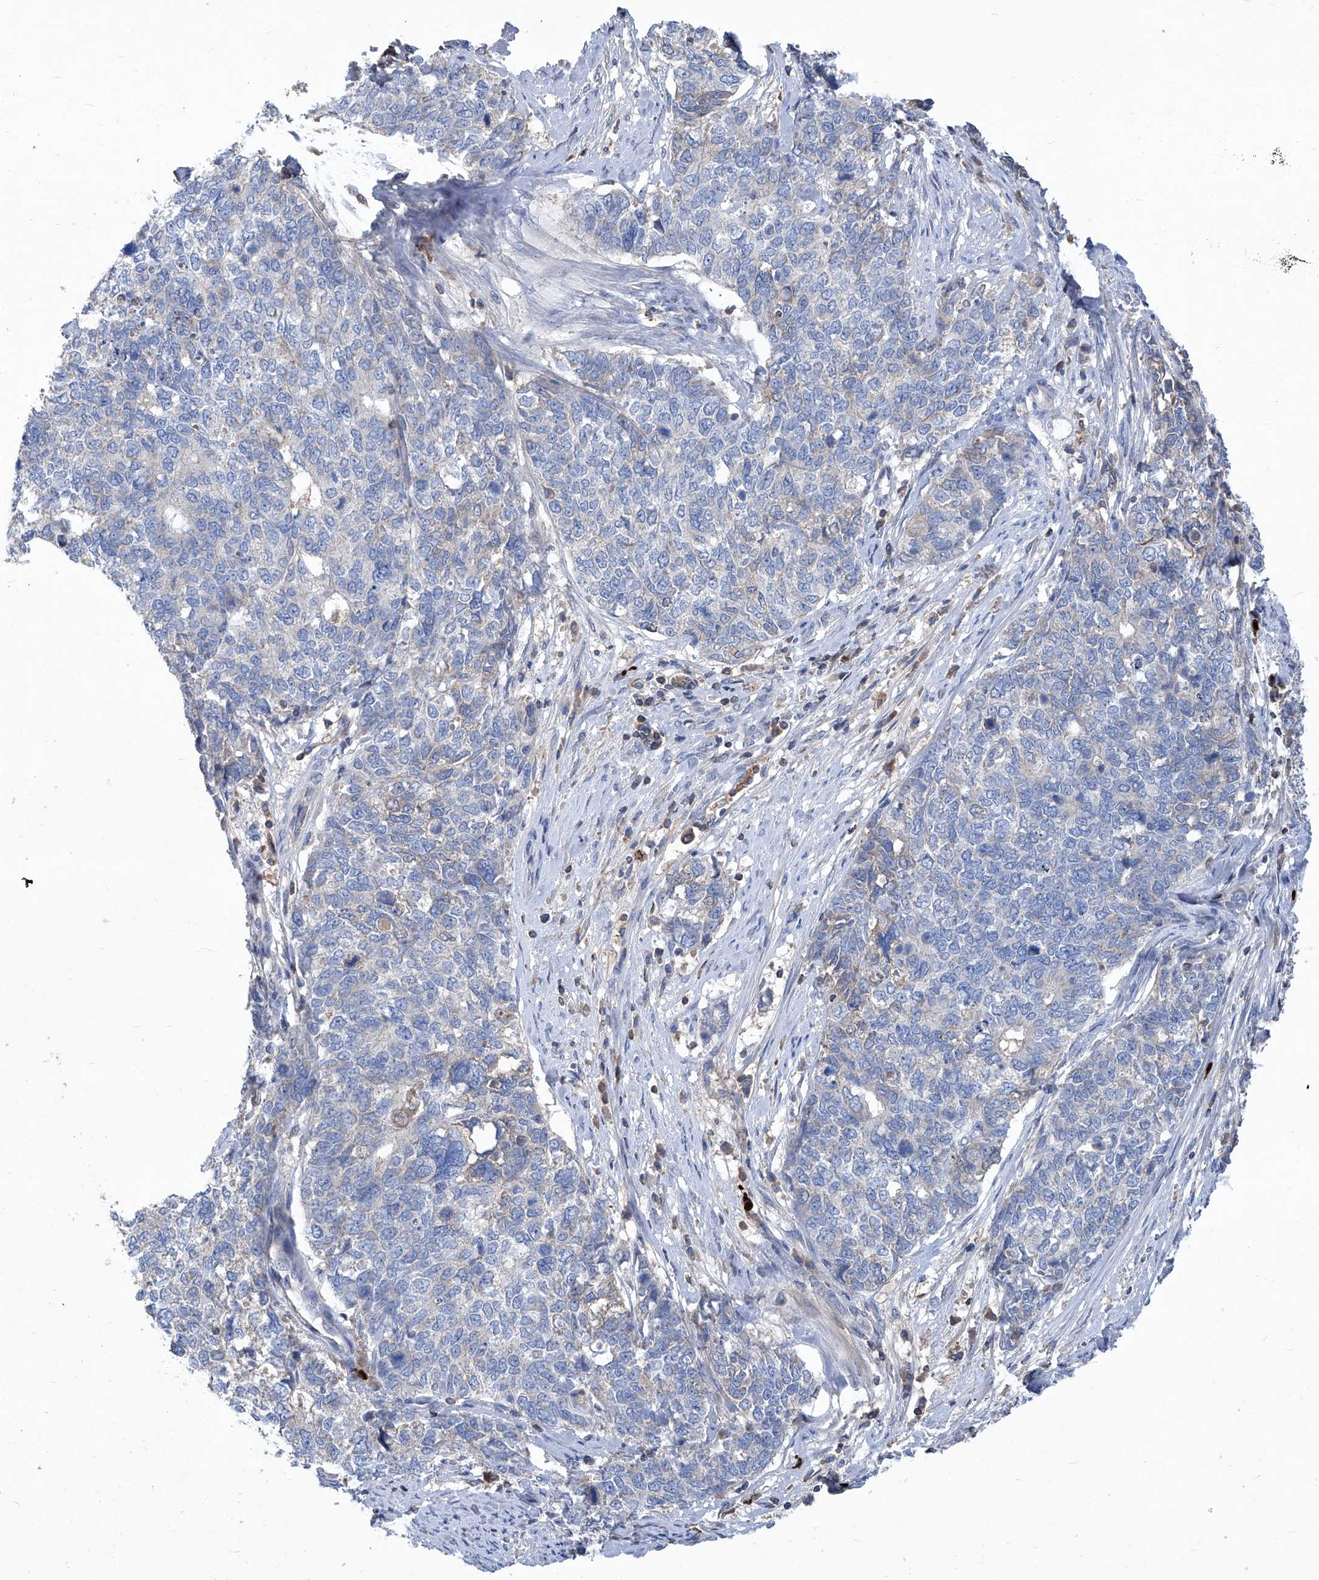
{"staining": {"intensity": "negative", "quantity": "none", "location": "none"}, "tissue": "cervical cancer", "cell_type": "Tumor cells", "image_type": "cancer", "snomed": [{"axis": "morphology", "description": "Squamous cell carcinoma, NOS"}, {"axis": "topography", "description": "Cervix"}], "caption": "Immunohistochemical staining of human cervical cancer displays no significant expression in tumor cells. The staining was performed using DAB (3,3'-diaminobenzidine) to visualize the protein expression in brown, while the nuclei were stained in blue with hematoxylin (Magnification: 20x).", "gene": "EPHA8", "patient": {"sex": "female", "age": 63}}